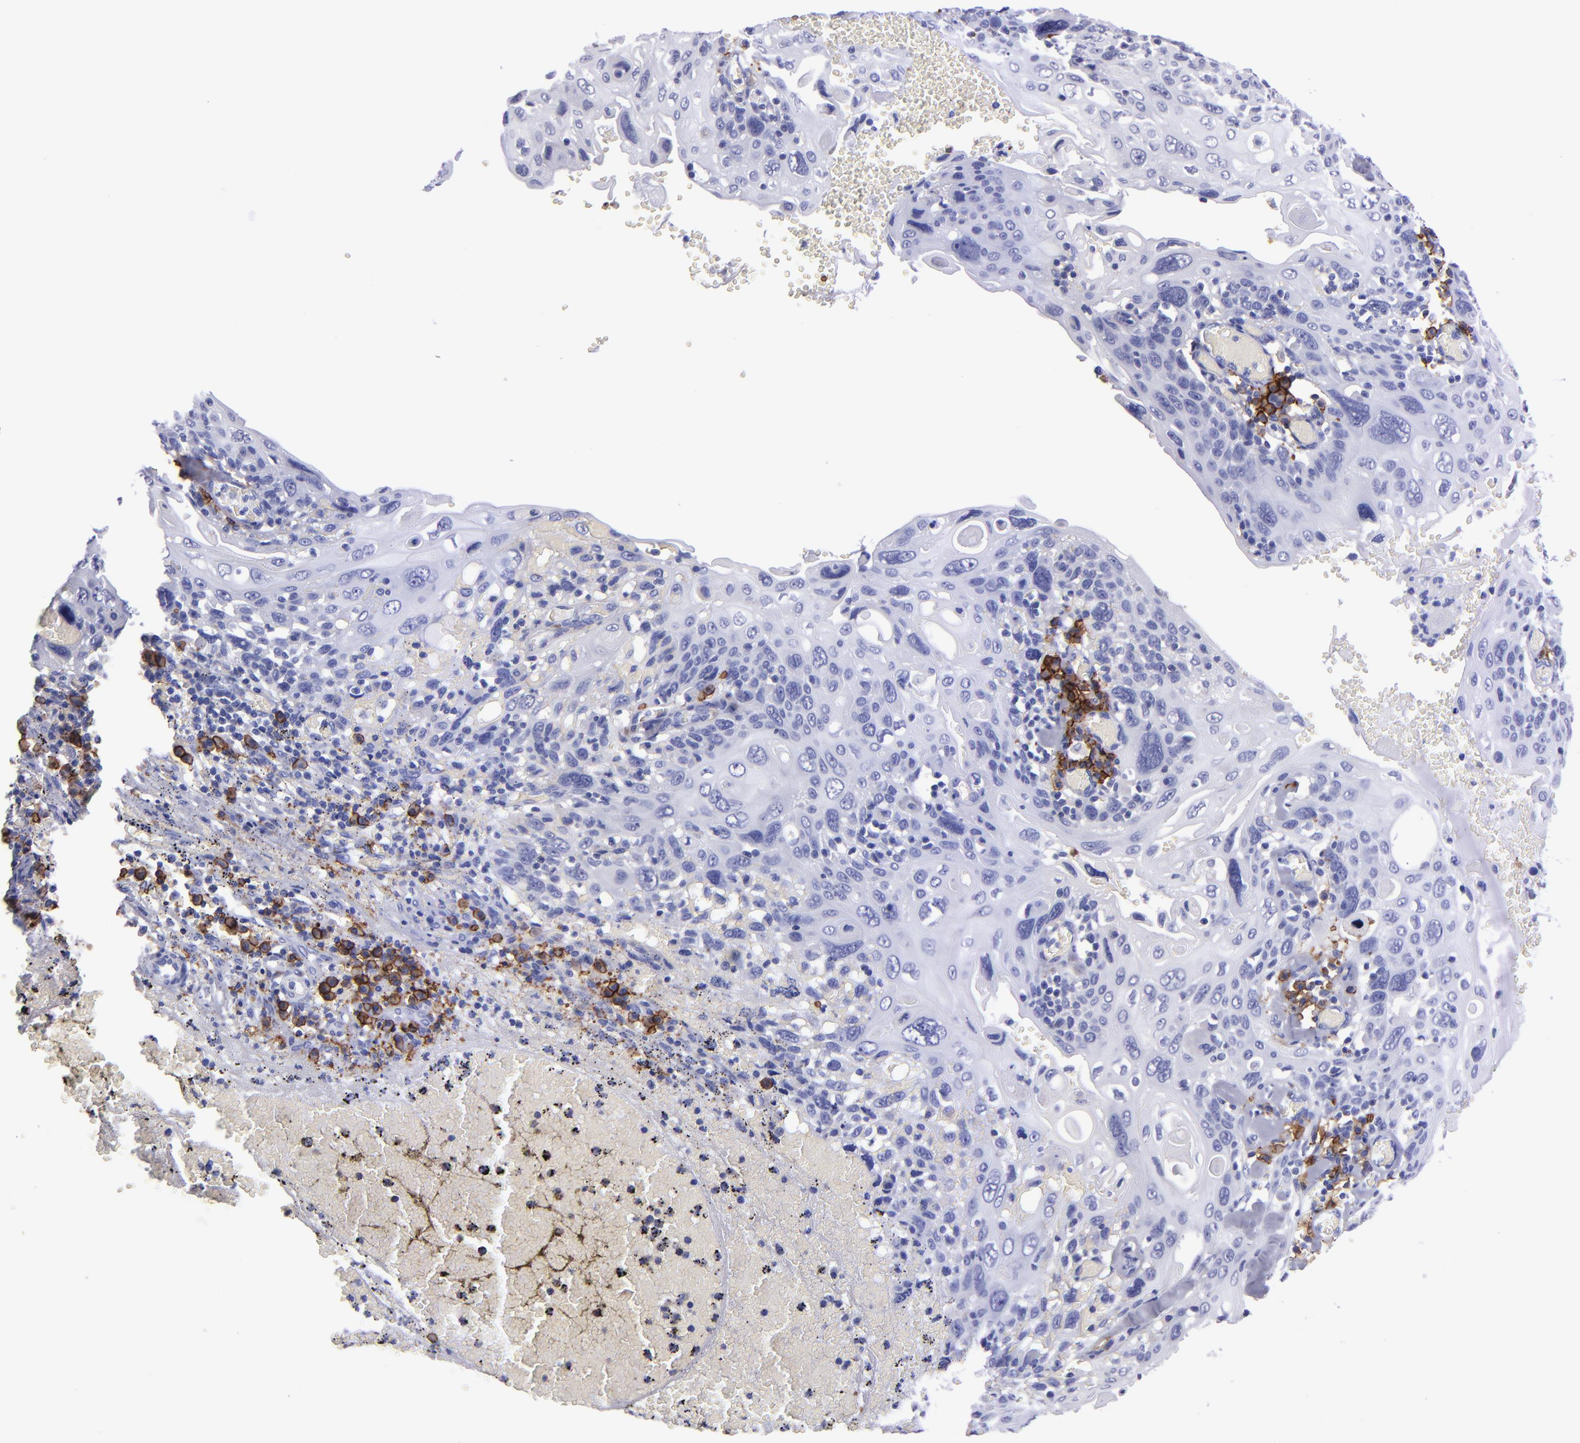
{"staining": {"intensity": "negative", "quantity": "none", "location": "none"}, "tissue": "cervical cancer", "cell_type": "Tumor cells", "image_type": "cancer", "snomed": [{"axis": "morphology", "description": "Squamous cell carcinoma, NOS"}, {"axis": "topography", "description": "Cervix"}], "caption": "The histopathology image reveals no significant positivity in tumor cells of cervical cancer. The staining was performed using DAB (3,3'-diaminobenzidine) to visualize the protein expression in brown, while the nuclei were stained in blue with hematoxylin (Magnification: 20x).", "gene": "CD38", "patient": {"sex": "female", "age": 54}}